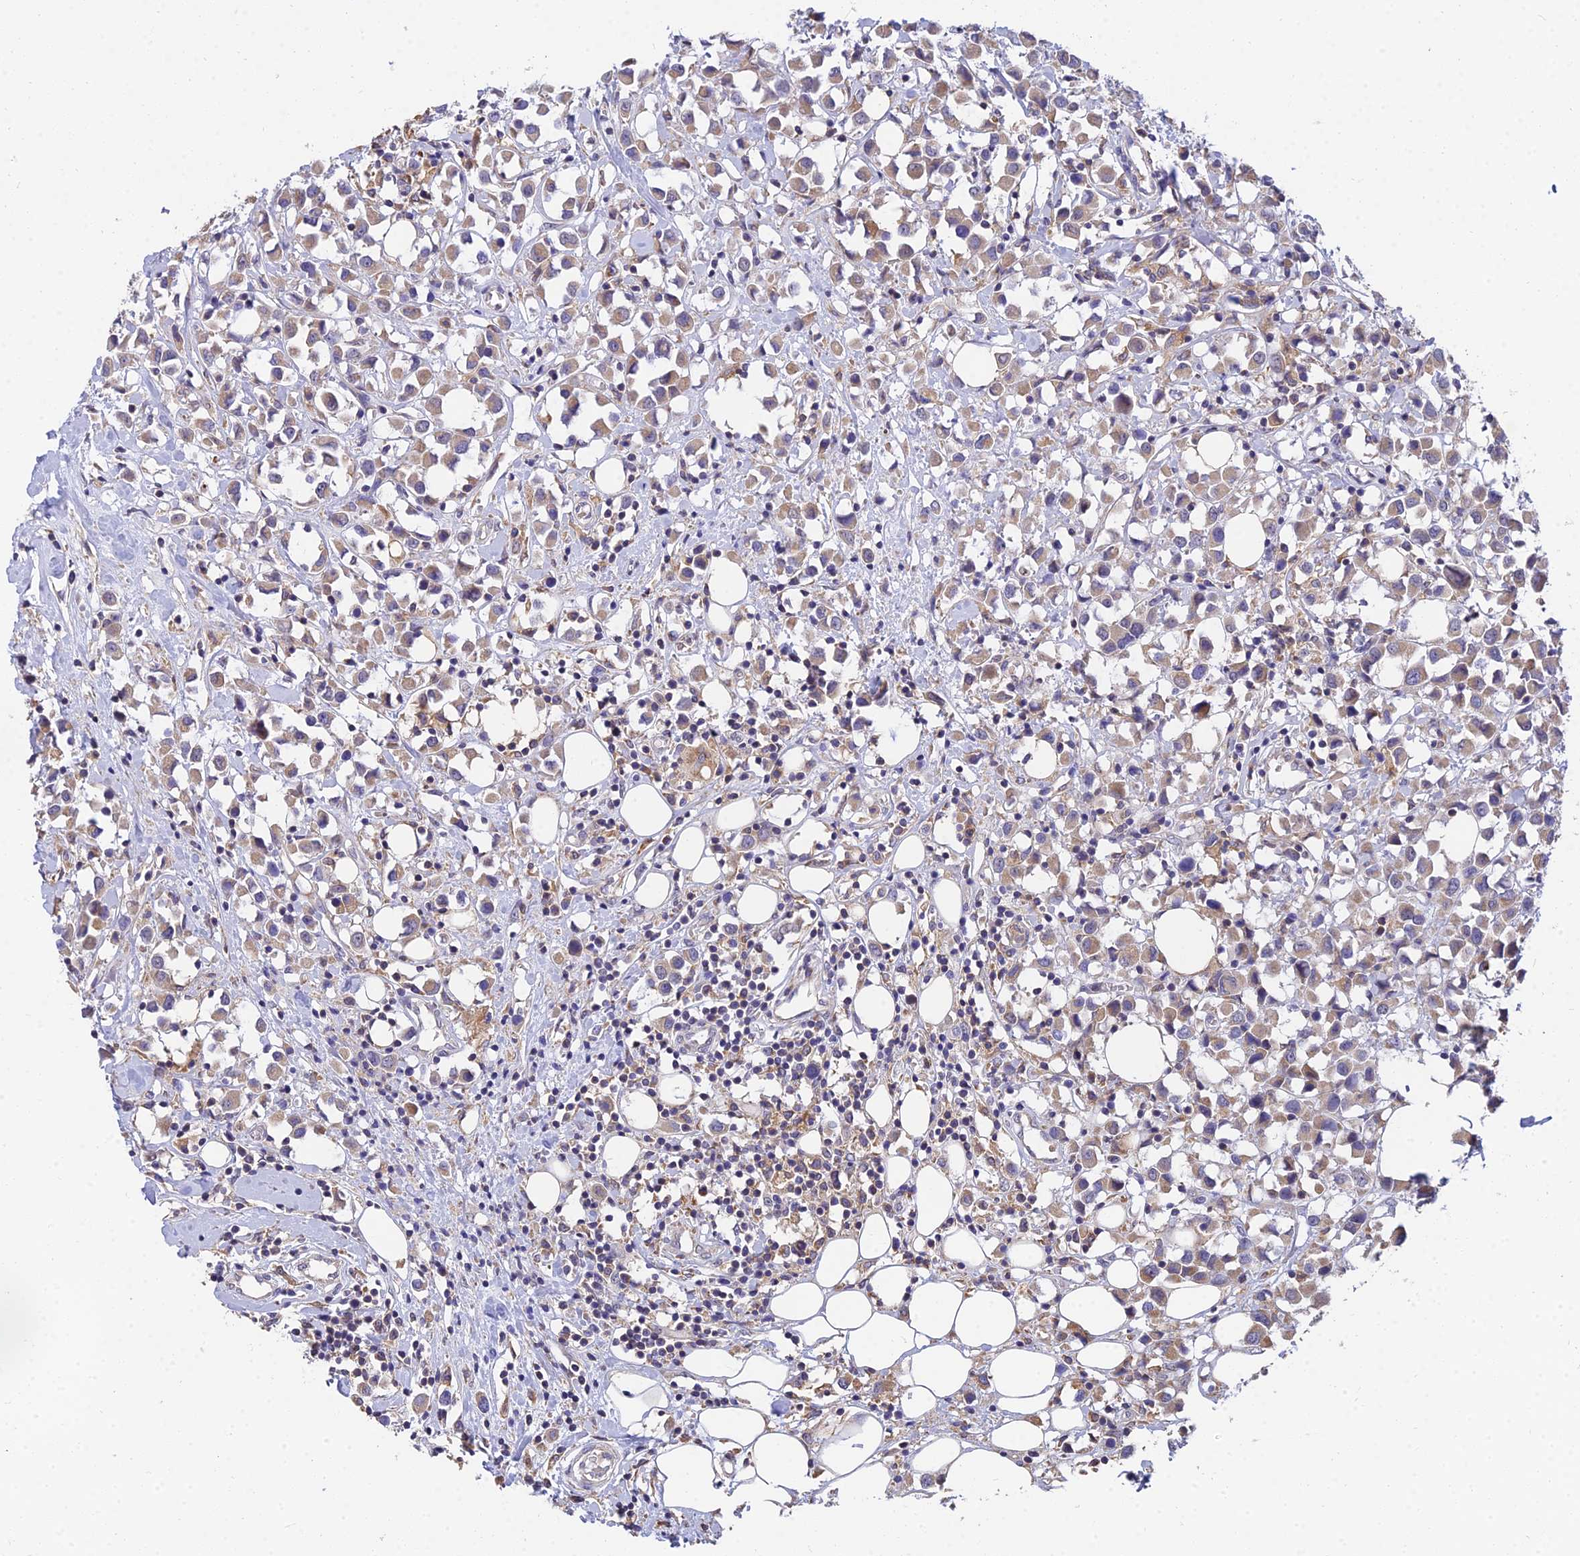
{"staining": {"intensity": "weak", "quantity": ">75%", "location": "cytoplasmic/membranous"}, "tissue": "breast cancer", "cell_type": "Tumor cells", "image_type": "cancer", "snomed": [{"axis": "morphology", "description": "Duct carcinoma"}, {"axis": "topography", "description": "Breast"}], "caption": "Weak cytoplasmic/membranous protein expression is identified in about >75% of tumor cells in breast infiltrating ductal carcinoma.", "gene": "ARL8B", "patient": {"sex": "female", "age": 61}}